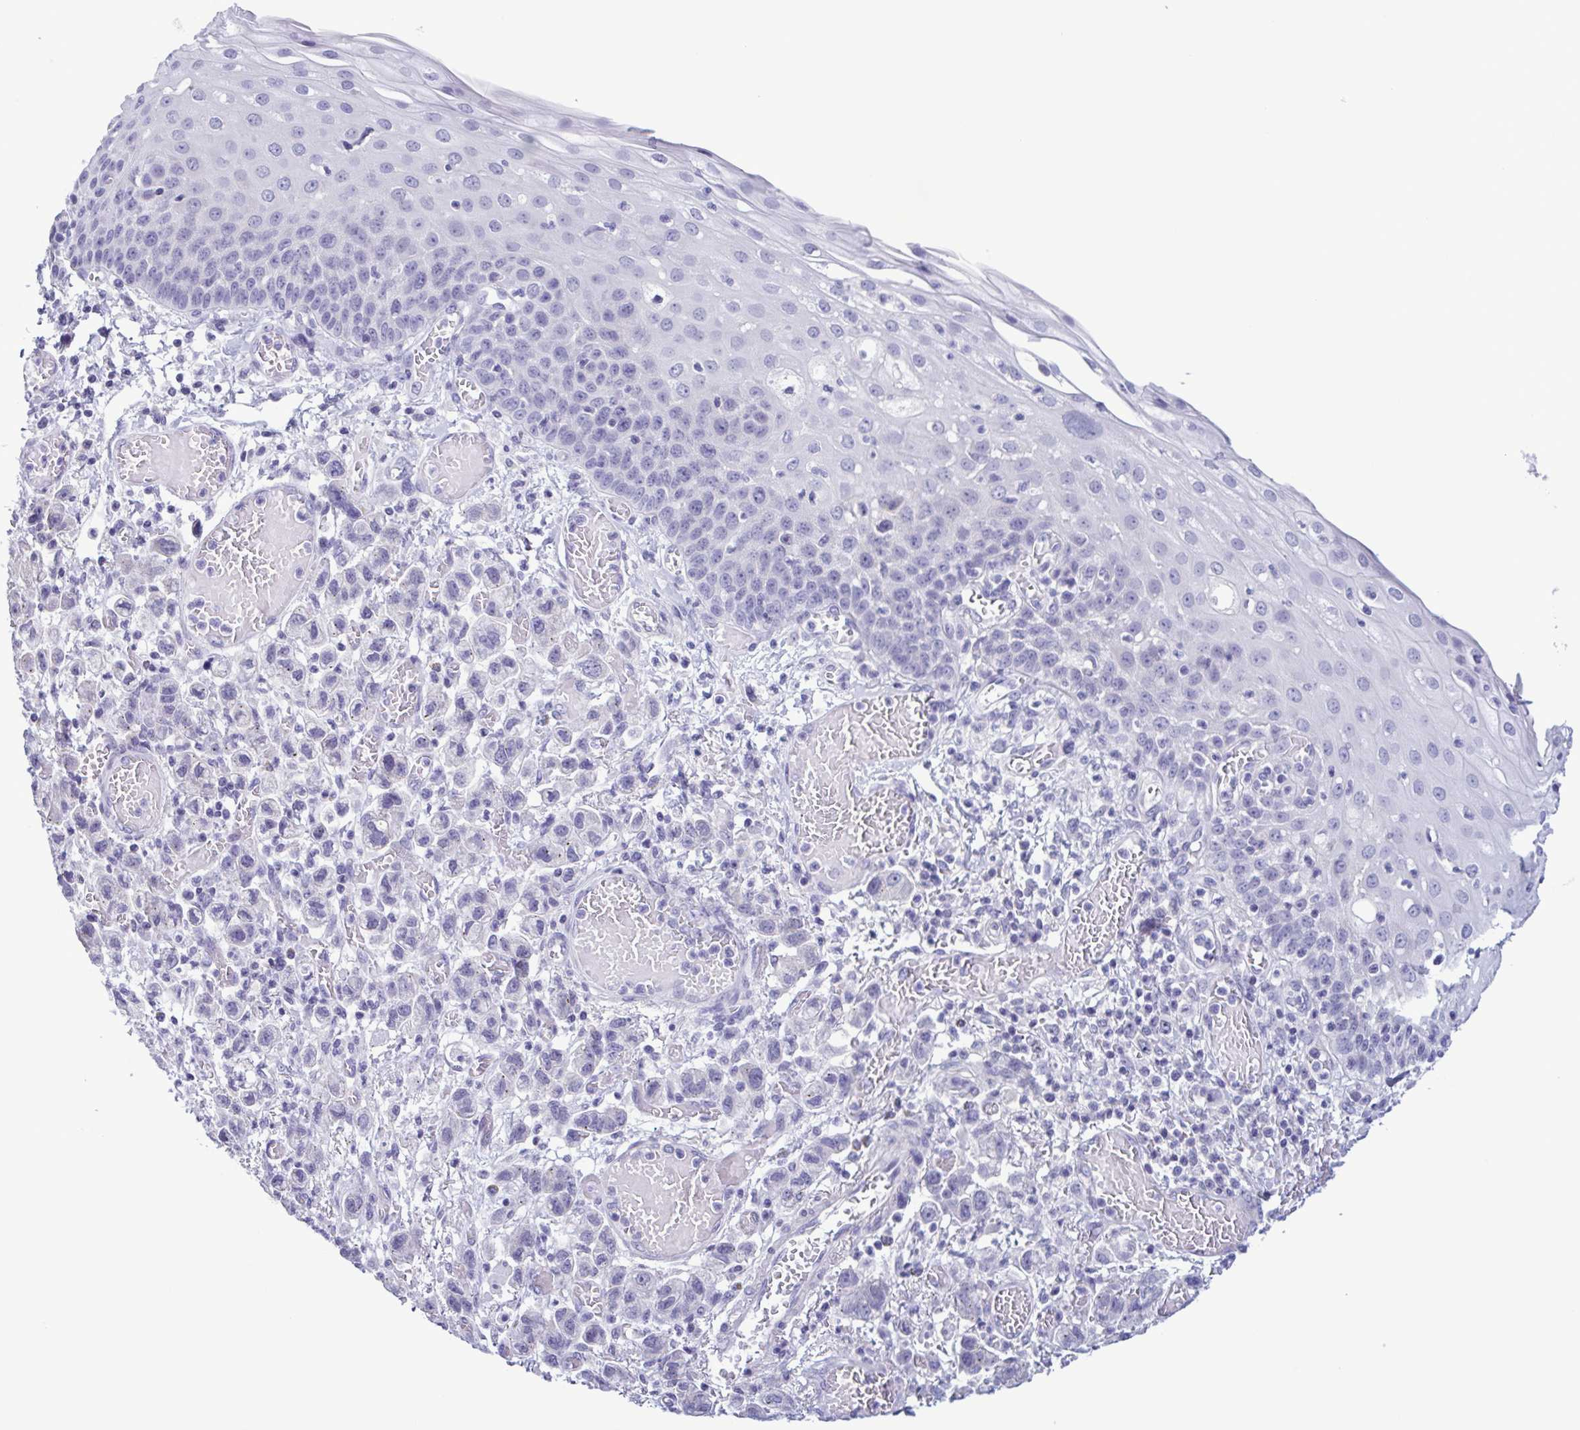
{"staining": {"intensity": "negative", "quantity": "none", "location": "none"}, "tissue": "esophagus", "cell_type": "Squamous epithelial cells", "image_type": "normal", "snomed": [{"axis": "morphology", "description": "Normal tissue, NOS"}, {"axis": "morphology", "description": "Adenocarcinoma, NOS"}, {"axis": "topography", "description": "Esophagus"}], "caption": "DAB (3,3'-diaminobenzidine) immunohistochemical staining of unremarkable human esophagus shows no significant positivity in squamous epithelial cells.", "gene": "INAFM1", "patient": {"sex": "male", "age": 81}}